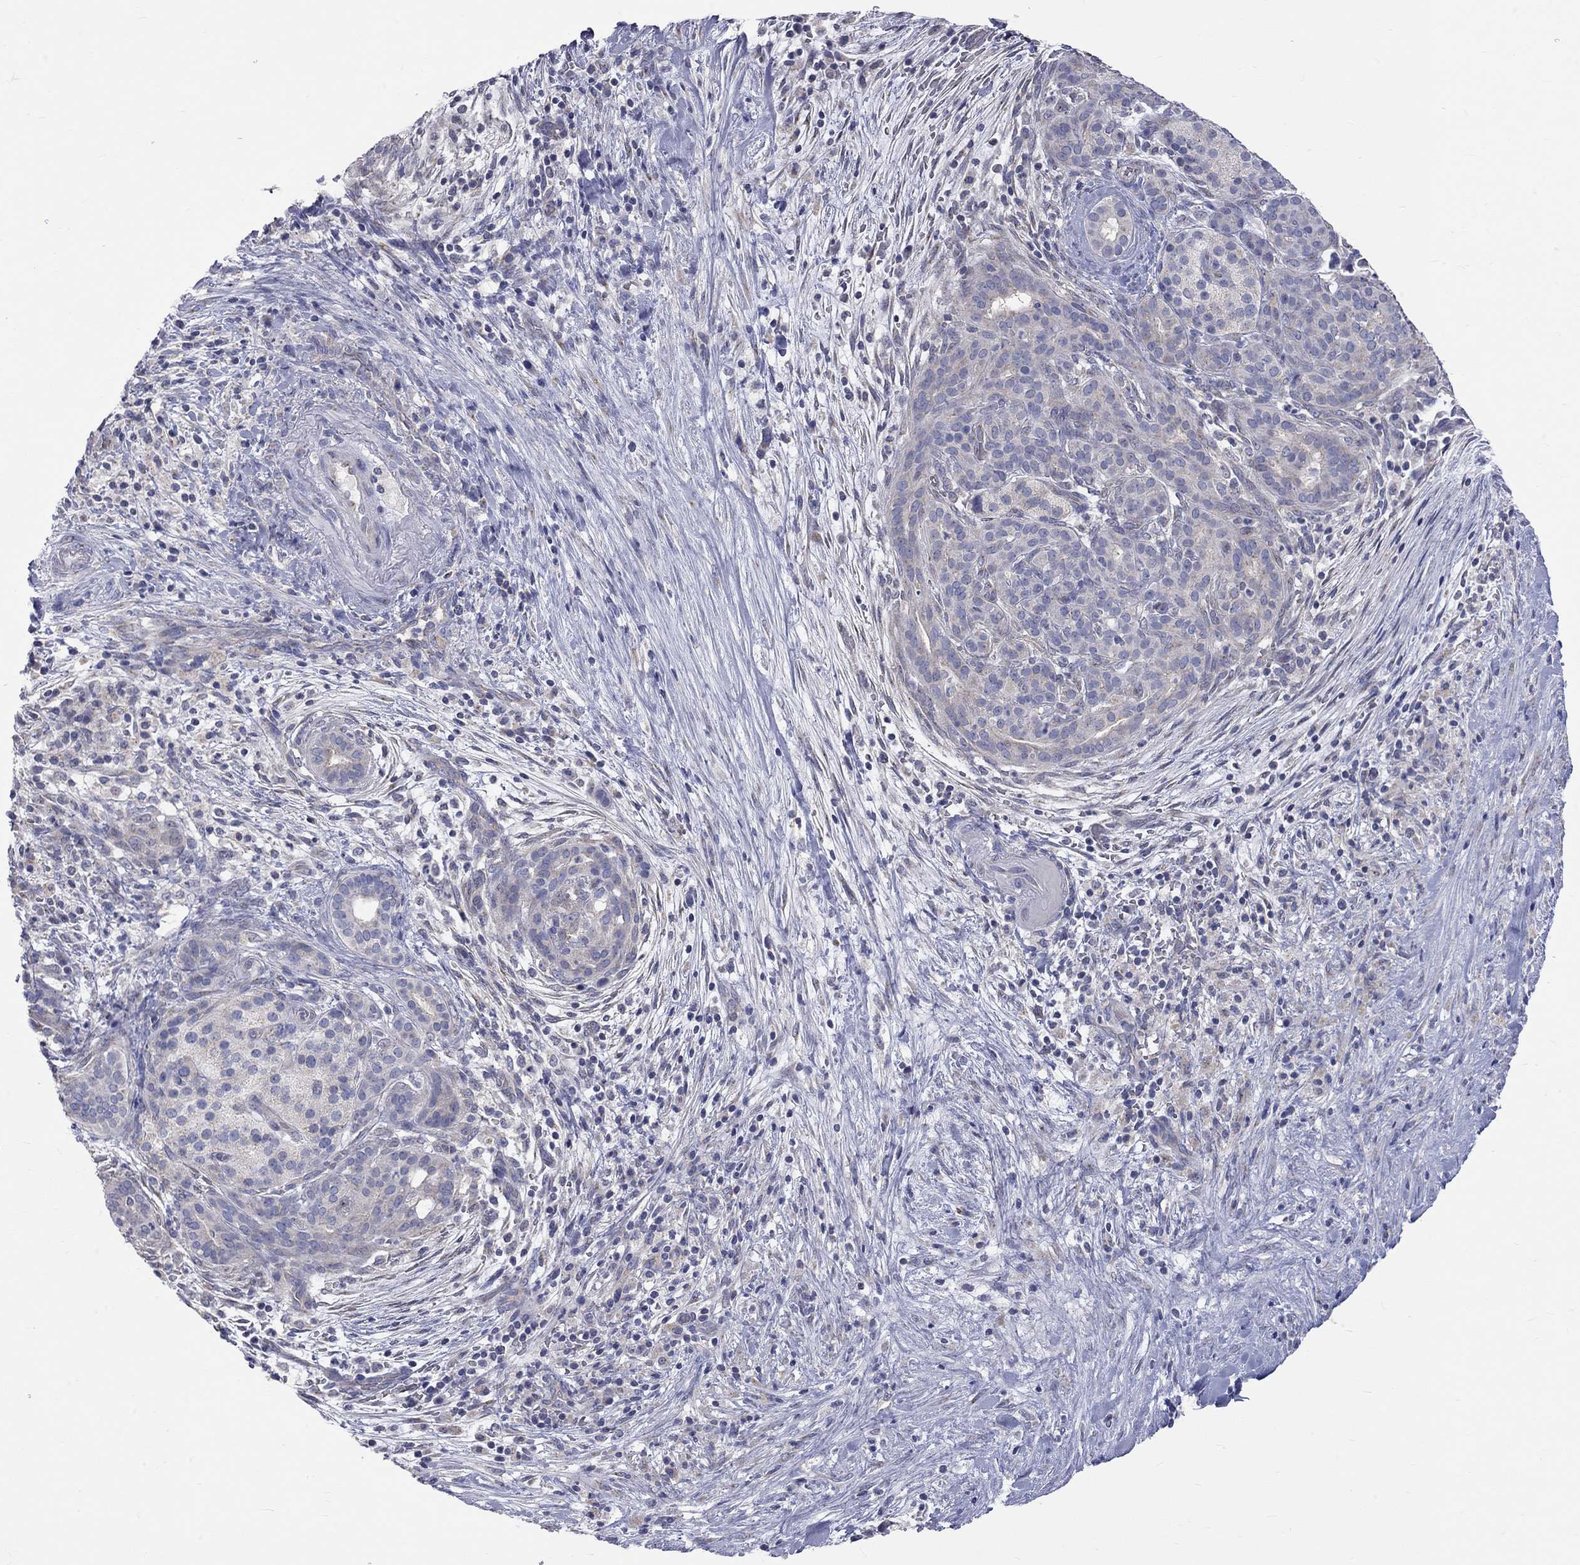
{"staining": {"intensity": "negative", "quantity": "none", "location": "none"}, "tissue": "pancreatic cancer", "cell_type": "Tumor cells", "image_type": "cancer", "snomed": [{"axis": "morphology", "description": "Adenocarcinoma, NOS"}, {"axis": "topography", "description": "Pancreas"}], "caption": "The immunohistochemistry histopathology image has no significant expression in tumor cells of pancreatic cancer (adenocarcinoma) tissue.", "gene": "OPRK1", "patient": {"sex": "male", "age": 44}}